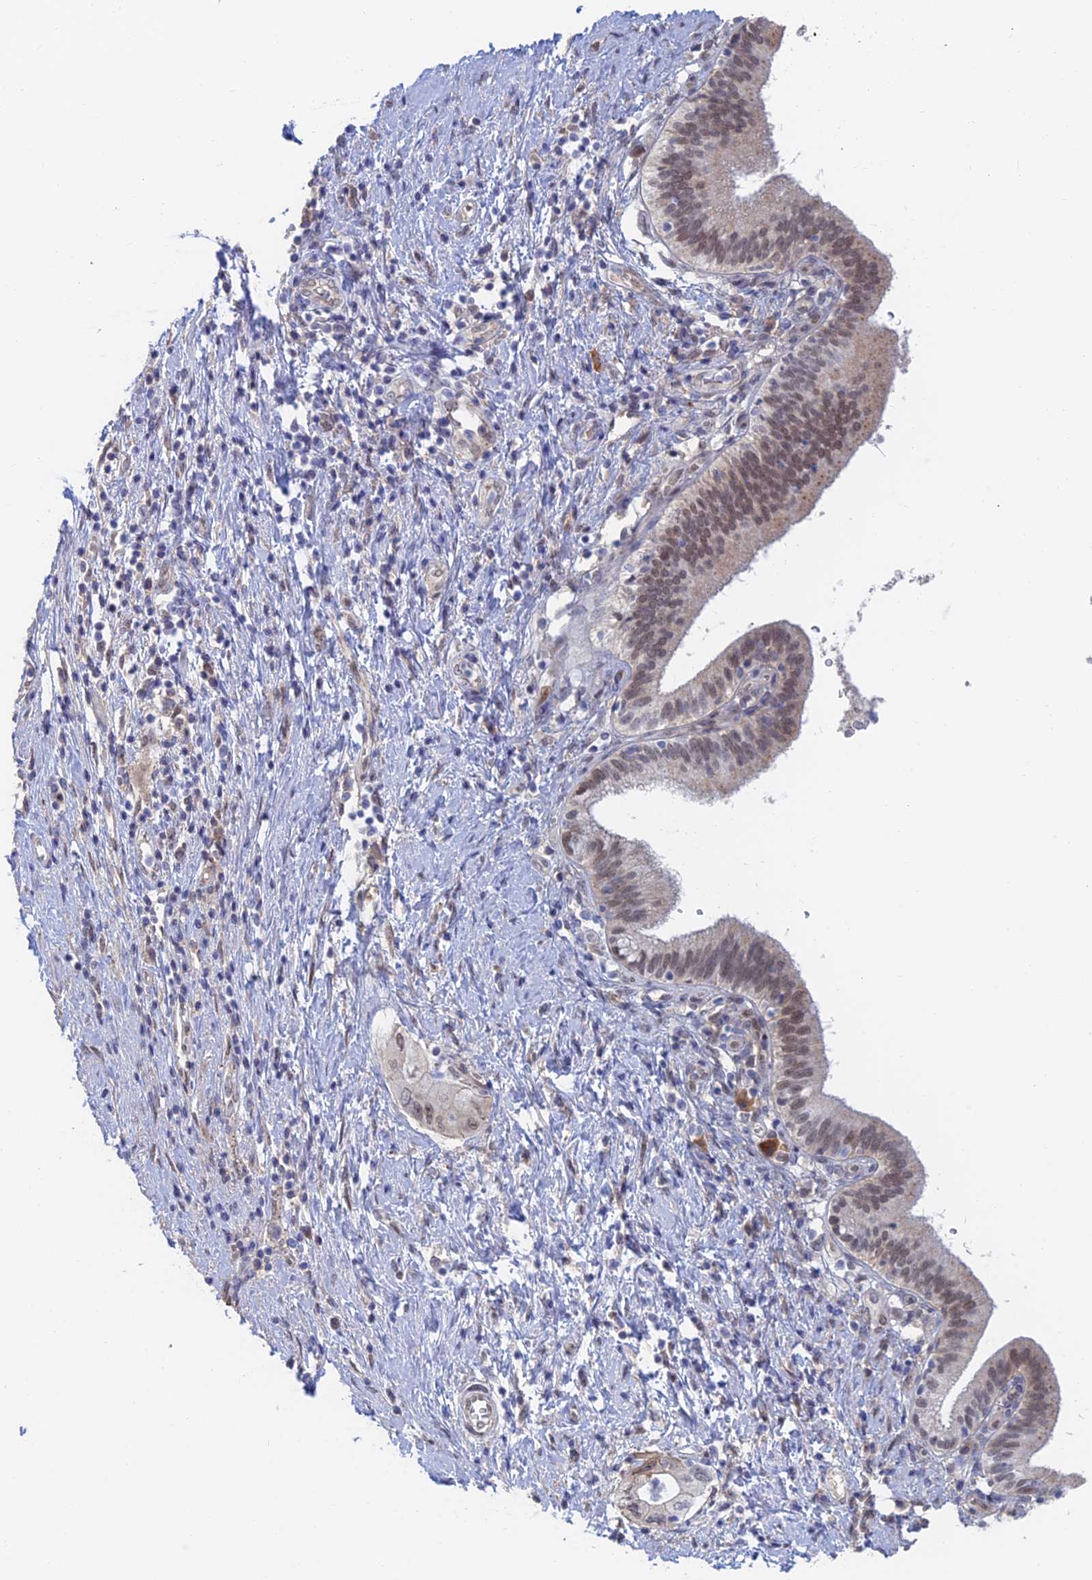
{"staining": {"intensity": "weak", "quantity": "25%-75%", "location": "nuclear"}, "tissue": "pancreatic cancer", "cell_type": "Tumor cells", "image_type": "cancer", "snomed": [{"axis": "morphology", "description": "Adenocarcinoma, NOS"}, {"axis": "topography", "description": "Pancreas"}], "caption": "Immunohistochemical staining of human adenocarcinoma (pancreatic) shows weak nuclear protein staining in about 25%-75% of tumor cells.", "gene": "ZUP1", "patient": {"sex": "female", "age": 73}}